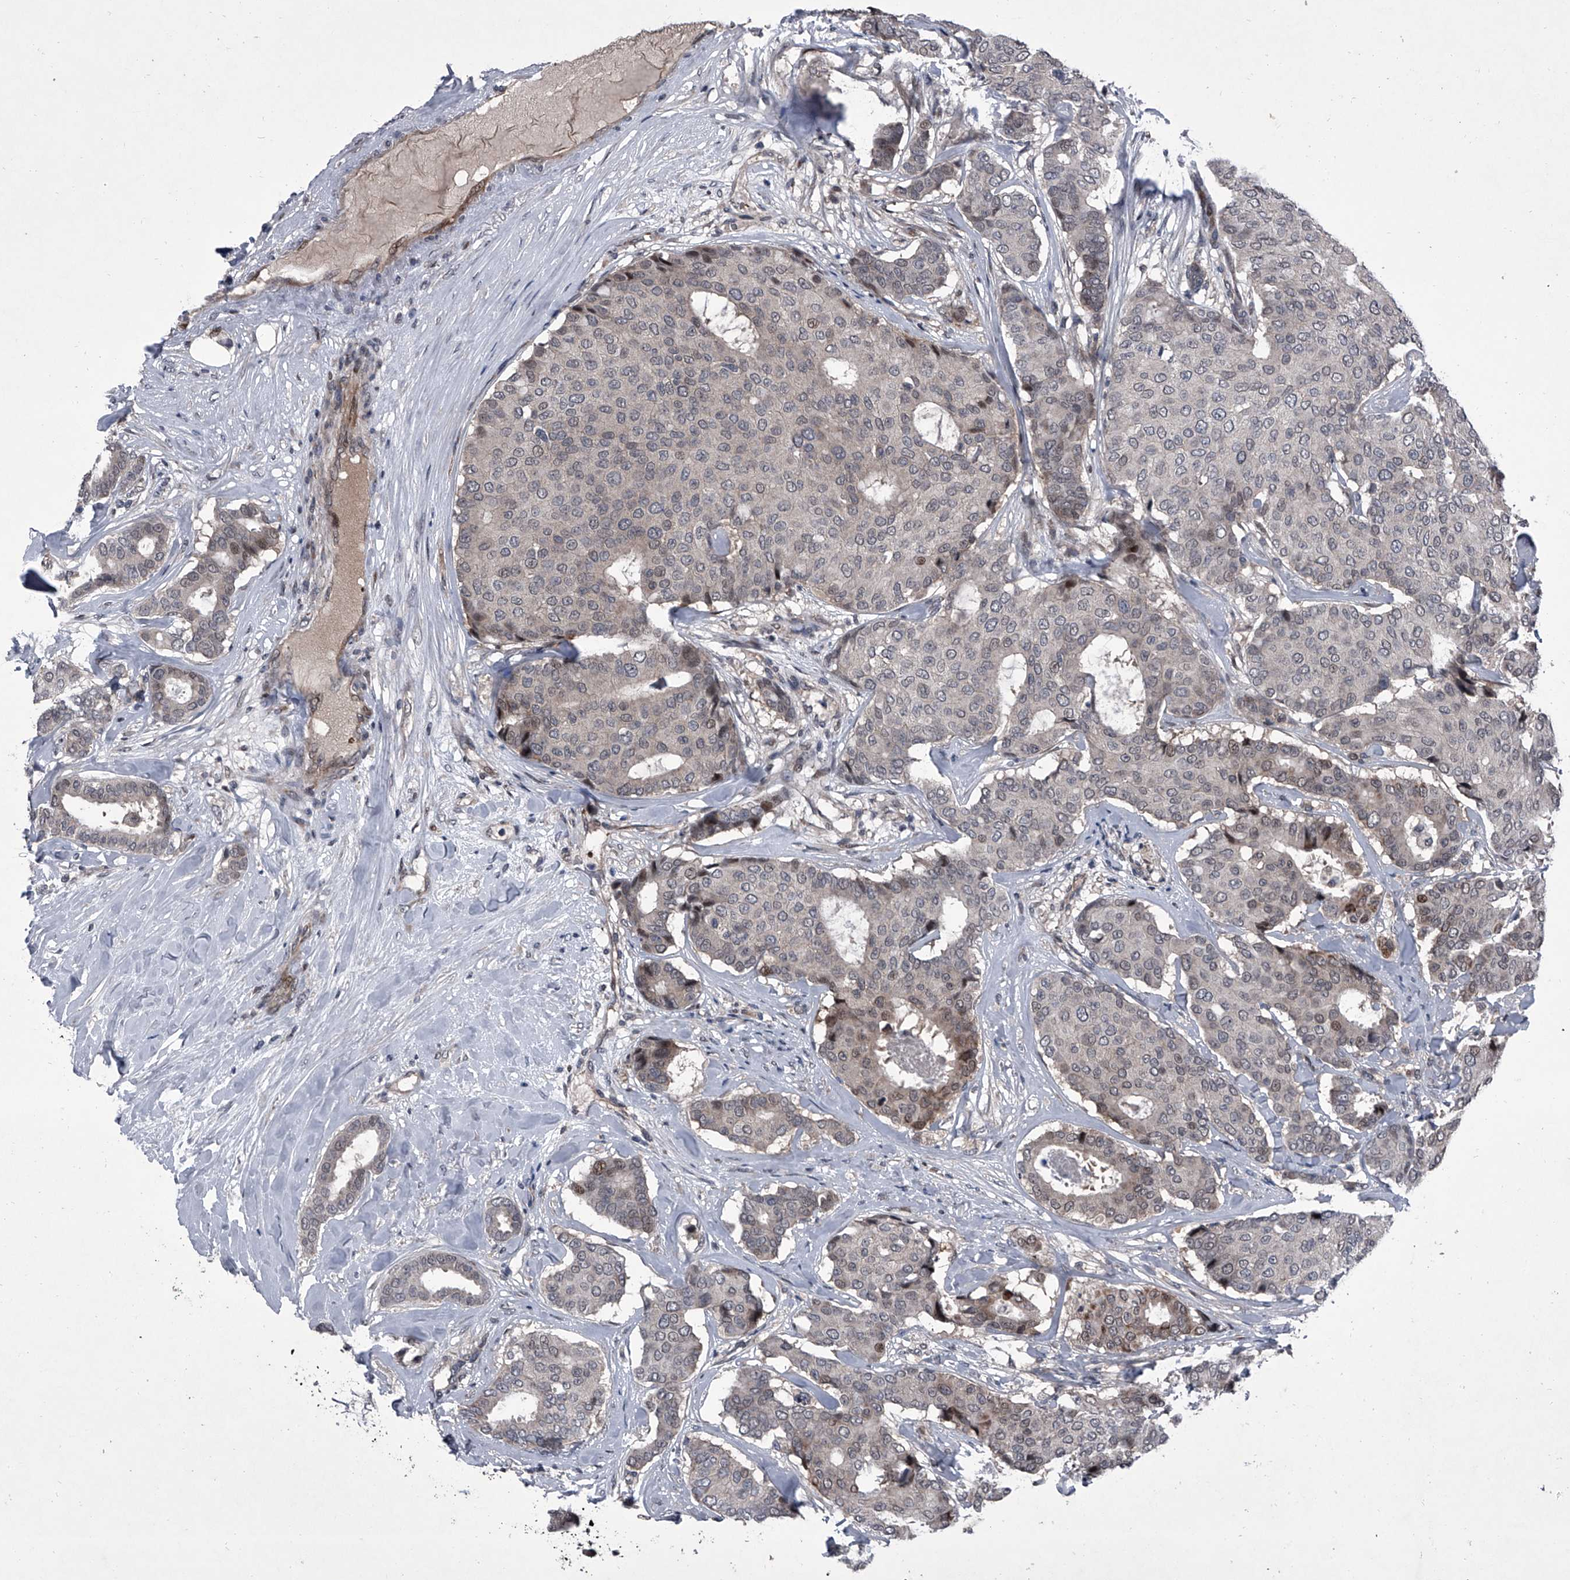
{"staining": {"intensity": "weak", "quantity": "<25%", "location": "cytoplasmic/membranous,nuclear"}, "tissue": "breast cancer", "cell_type": "Tumor cells", "image_type": "cancer", "snomed": [{"axis": "morphology", "description": "Duct carcinoma"}, {"axis": "topography", "description": "Breast"}], "caption": "This histopathology image is of breast cancer (intraductal carcinoma) stained with immunohistochemistry (IHC) to label a protein in brown with the nuclei are counter-stained blue. There is no positivity in tumor cells.", "gene": "ELK4", "patient": {"sex": "female", "age": 75}}